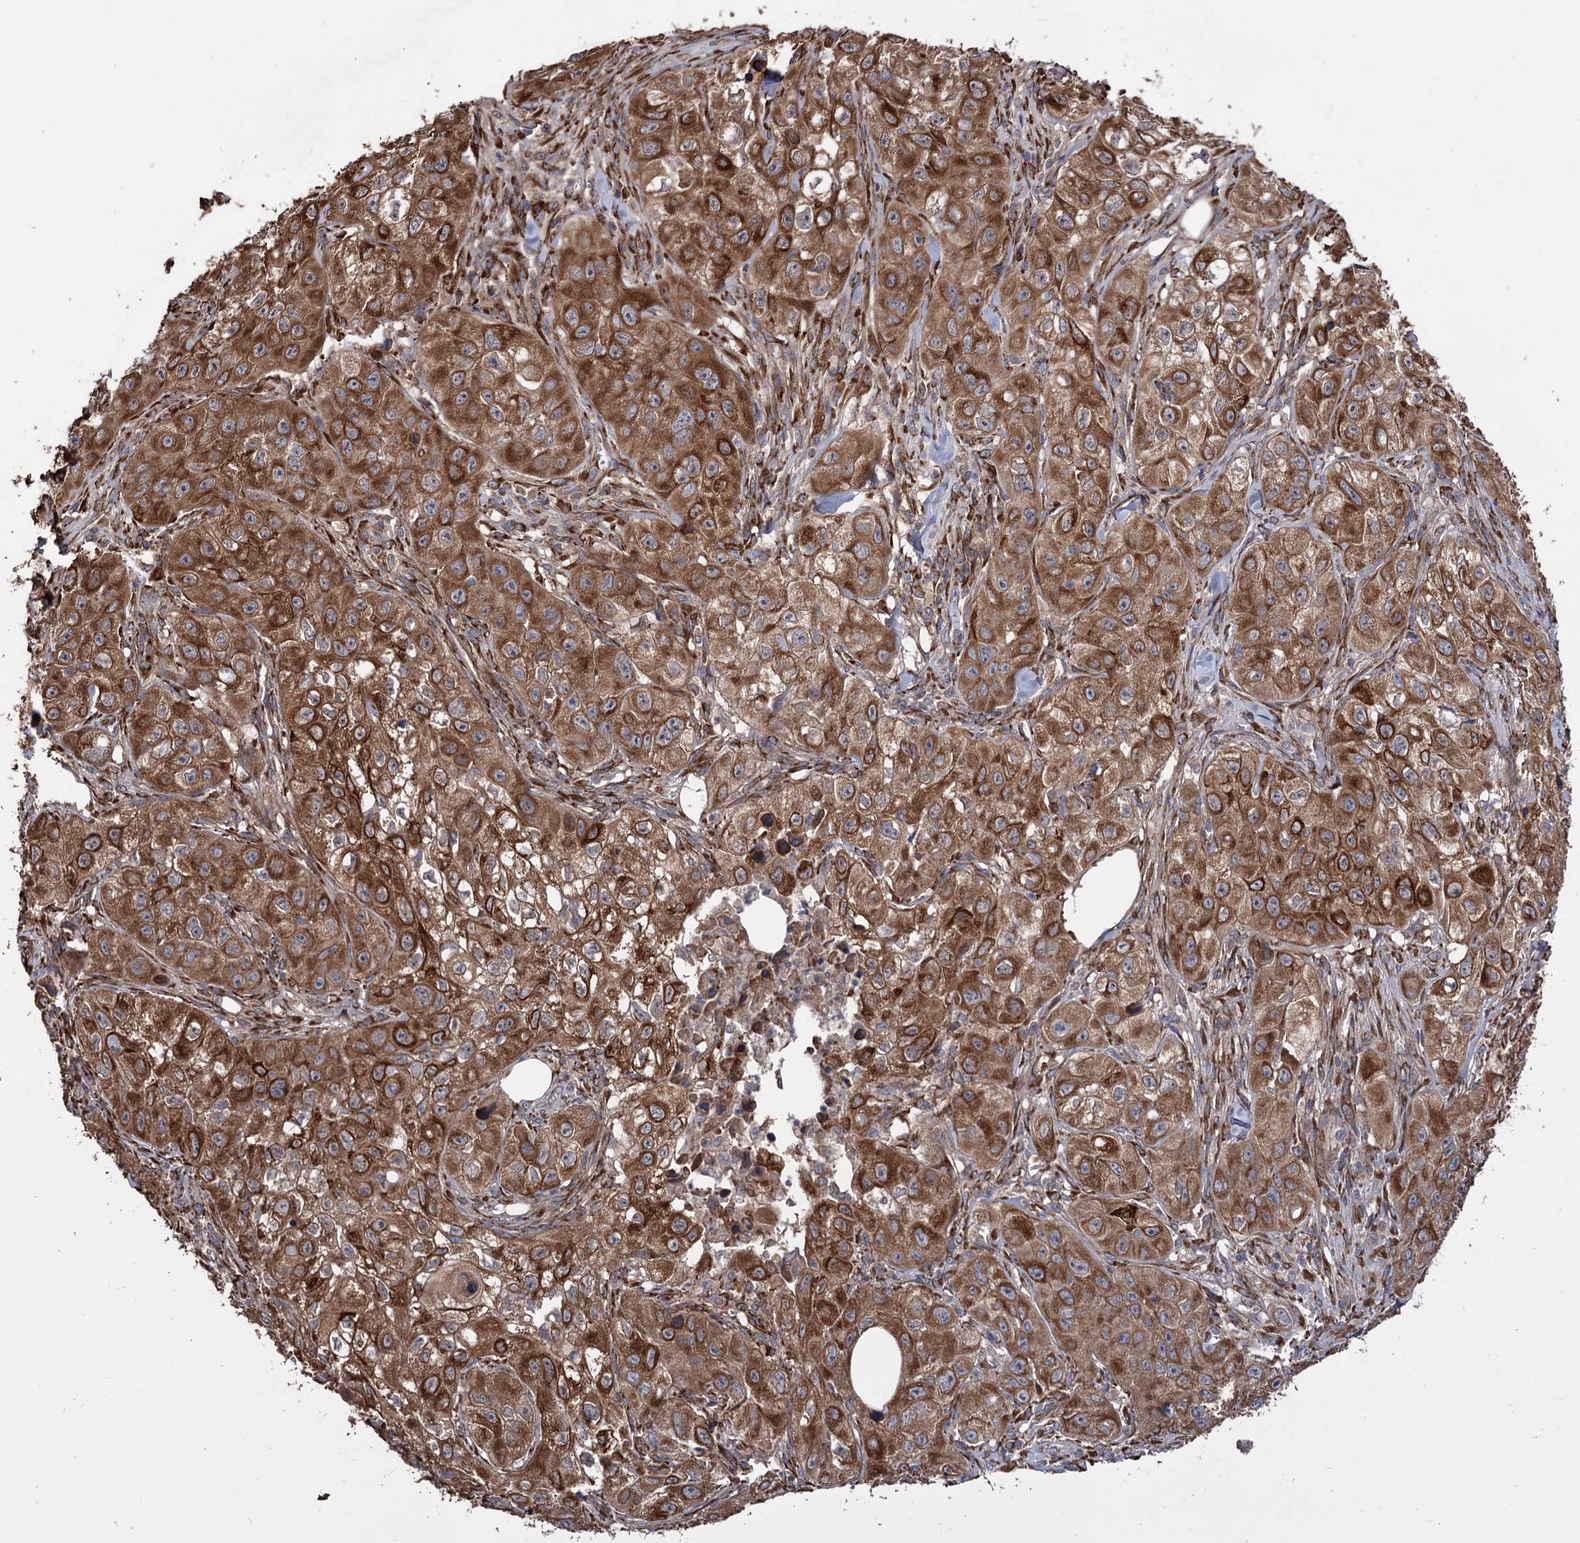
{"staining": {"intensity": "moderate", "quantity": ">75%", "location": "cytoplasmic/membranous"}, "tissue": "skin cancer", "cell_type": "Tumor cells", "image_type": "cancer", "snomed": [{"axis": "morphology", "description": "Squamous cell carcinoma, NOS"}, {"axis": "topography", "description": "Skin"}, {"axis": "topography", "description": "Subcutis"}], "caption": "This histopathology image demonstrates immunohistochemistry (IHC) staining of human skin cancer, with medium moderate cytoplasmic/membranous expression in approximately >75% of tumor cells.", "gene": "CDAN1", "patient": {"sex": "male", "age": 73}}